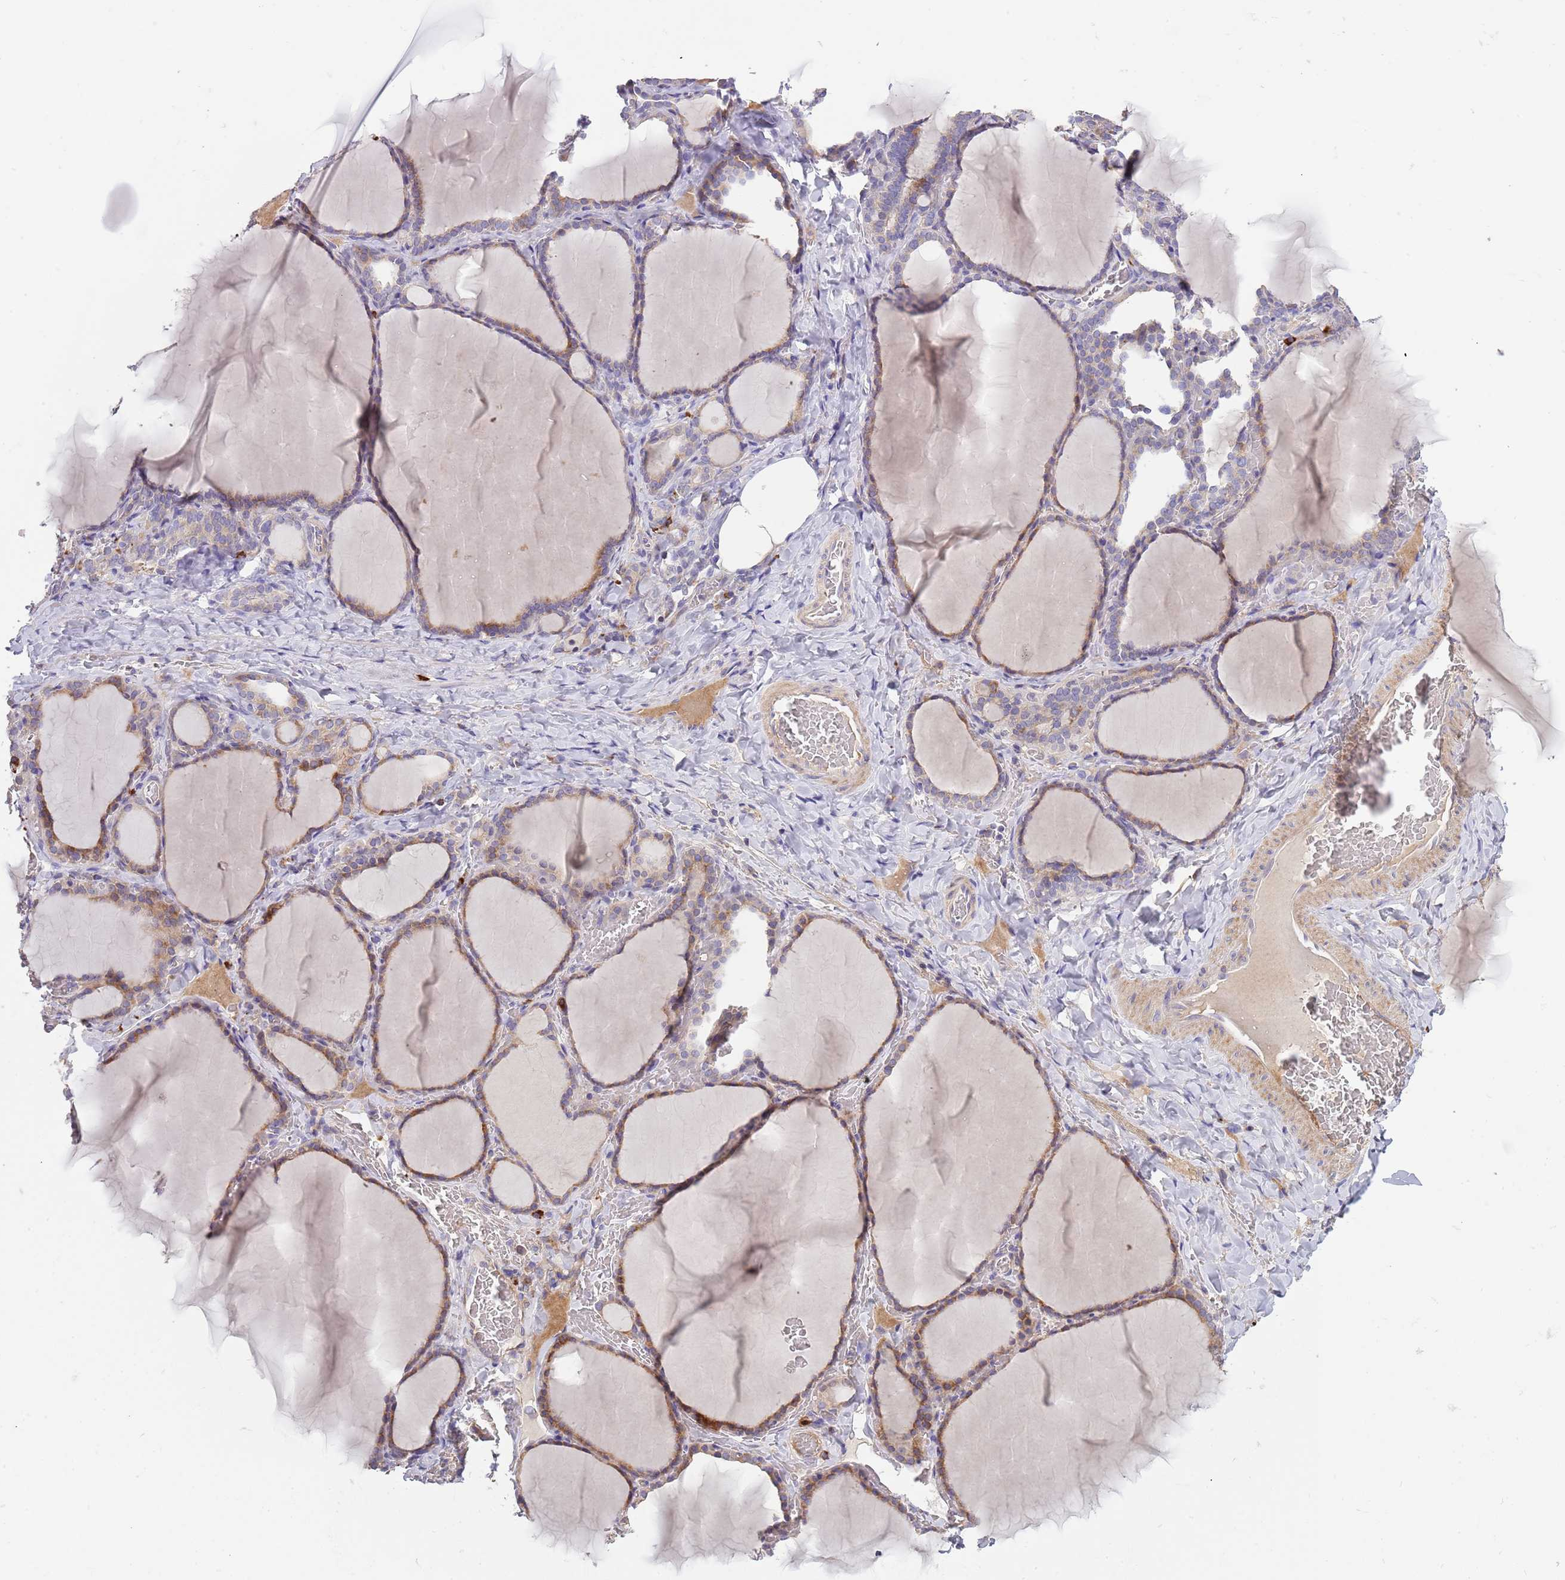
{"staining": {"intensity": "moderate", "quantity": ">75%", "location": "cytoplasmic/membranous"}, "tissue": "thyroid gland", "cell_type": "Glandular cells", "image_type": "normal", "snomed": [{"axis": "morphology", "description": "Normal tissue, NOS"}, {"axis": "topography", "description": "Thyroid gland"}], "caption": "Human thyroid gland stained for a protein (brown) displays moderate cytoplasmic/membranous positive staining in approximately >75% of glandular cells.", "gene": "SUSD1", "patient": {"sex": "female", "age": 39}}